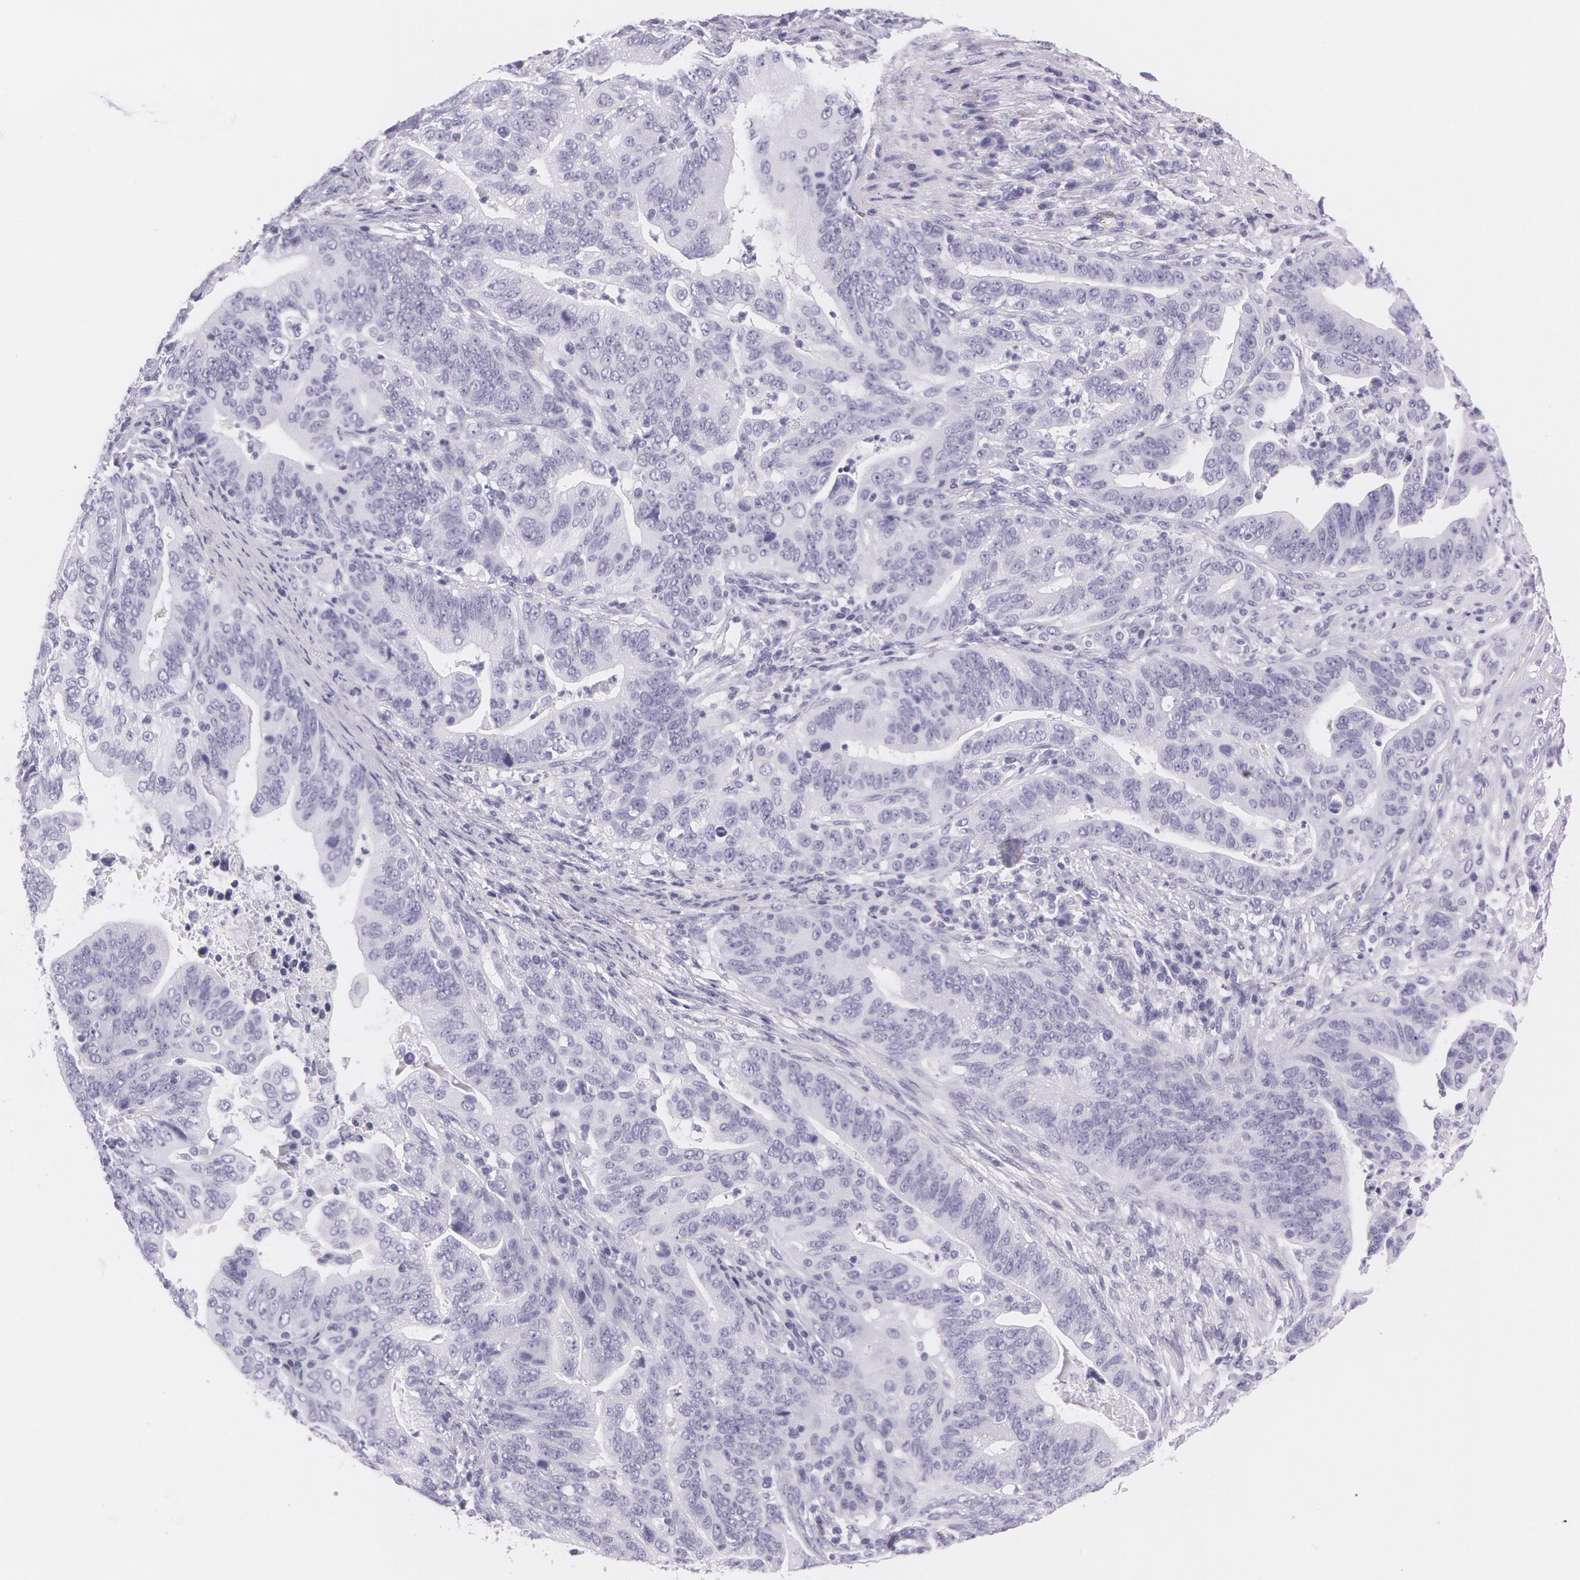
{"staining": {"intensity": "negative", "quantity": "none", "location": "none"}, "tissue": "stomach cancer", "cell_type": "Tumor cells", "image_type": "cancer", "snomed": [{"axis": "morphology", "description": "Adenocarcinoma, NOS"}, {"axis": "topography", "description": "Stomach, upper"}], "caption": "An image of stomach cancer stained for a protein shows no brown staining in tumor cells.", "gene": "SNCG", "patient": {"sex": "female", "age": 50}}